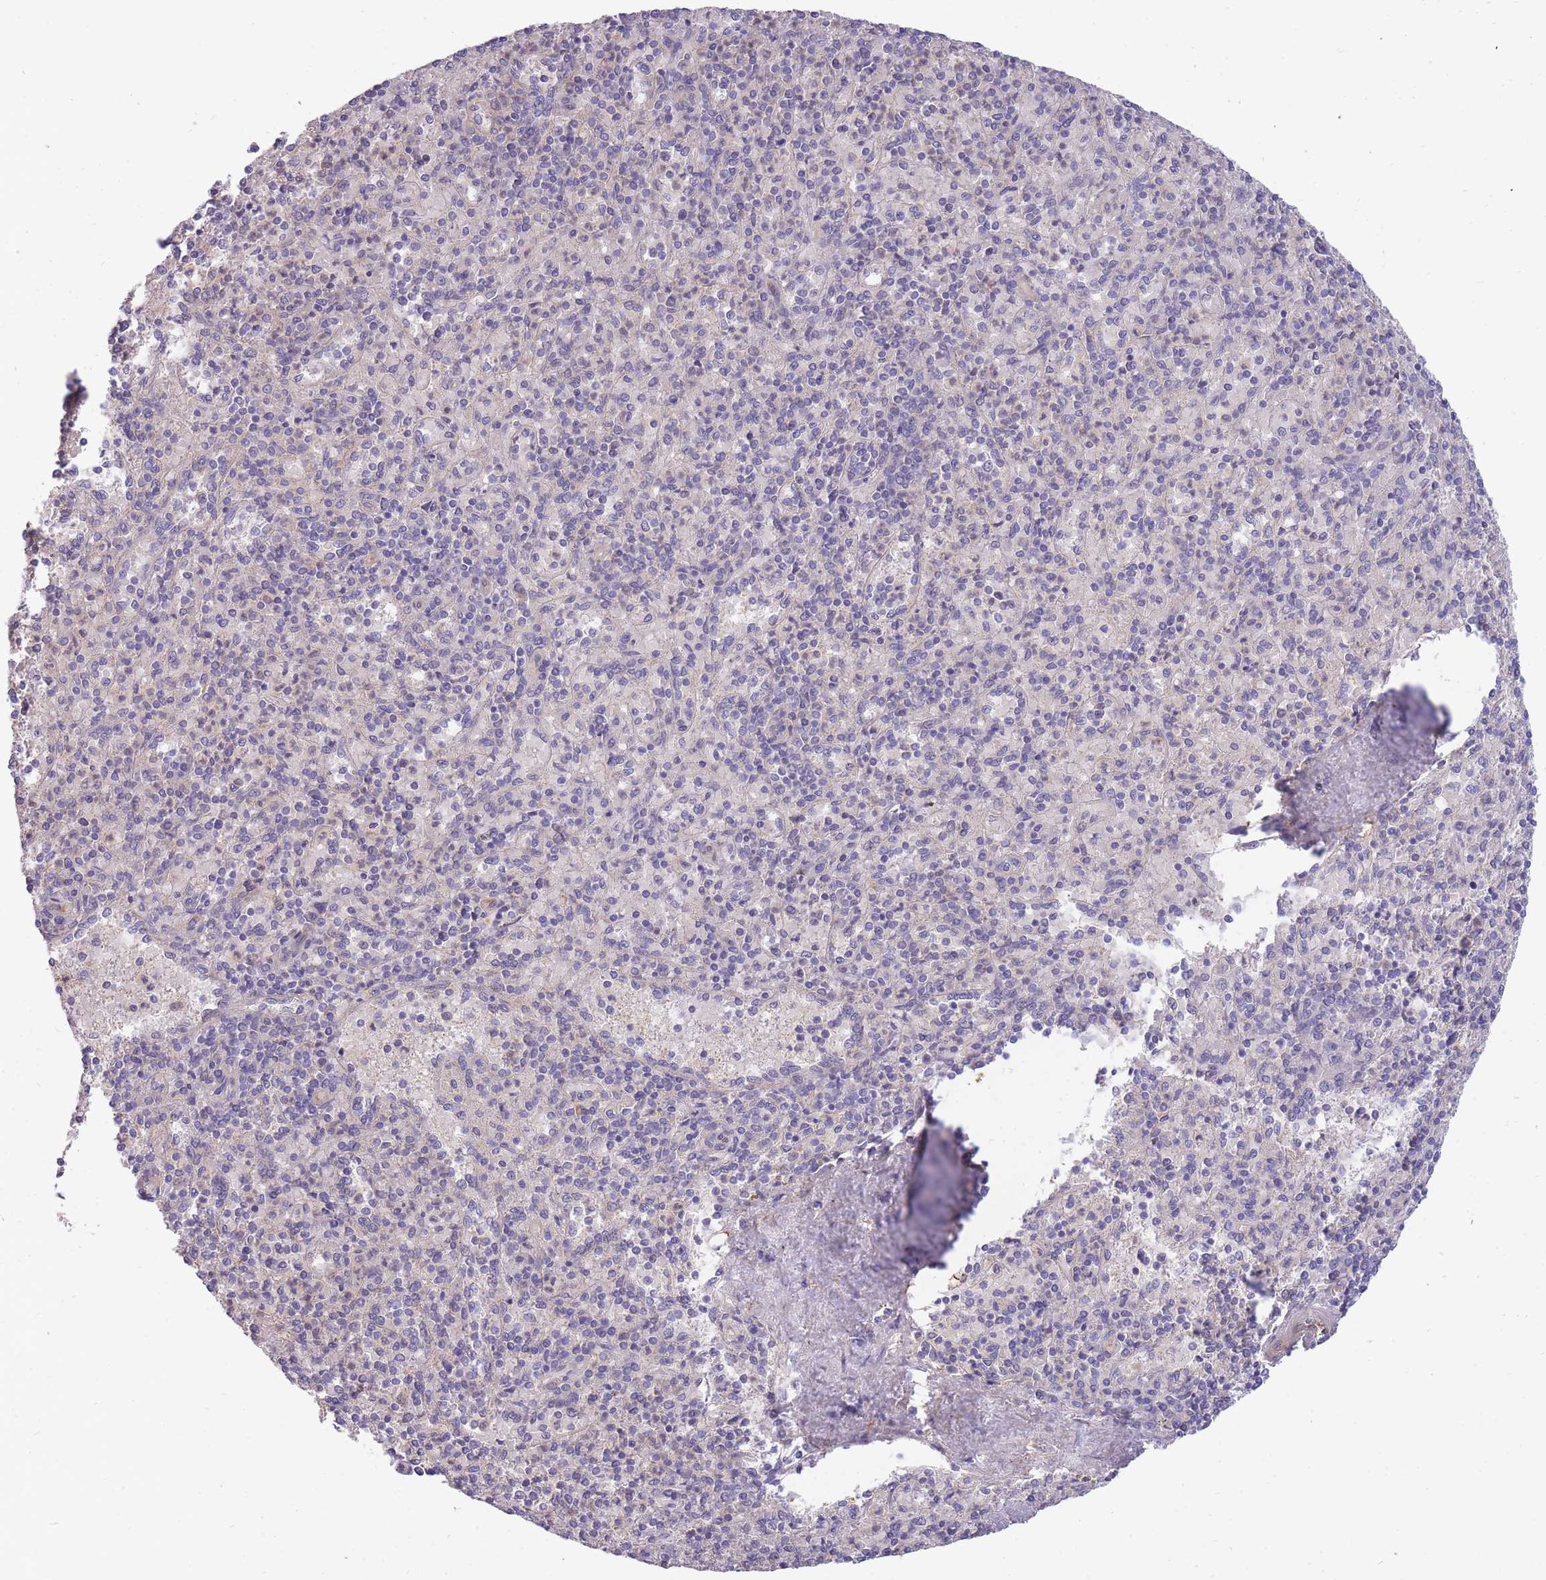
{"staining": {"intensity": "negative", "quantity": "none", "location": "none"}, "tissue": "spleen", "cell_type": "Cells in red pulp", "image_type": "normal", "snomed": [{"axis": "morphology", "description": "Normal tissue, NOS"}, {"axis": "topography", "description": "Spleen"}], "caption": "This is an immunohistochemistry histopathology image of benign human spleen. There is no staining in cells in red pulp.", "gene": "SMC6", "patient": {"sex": "male", "age": 82}}